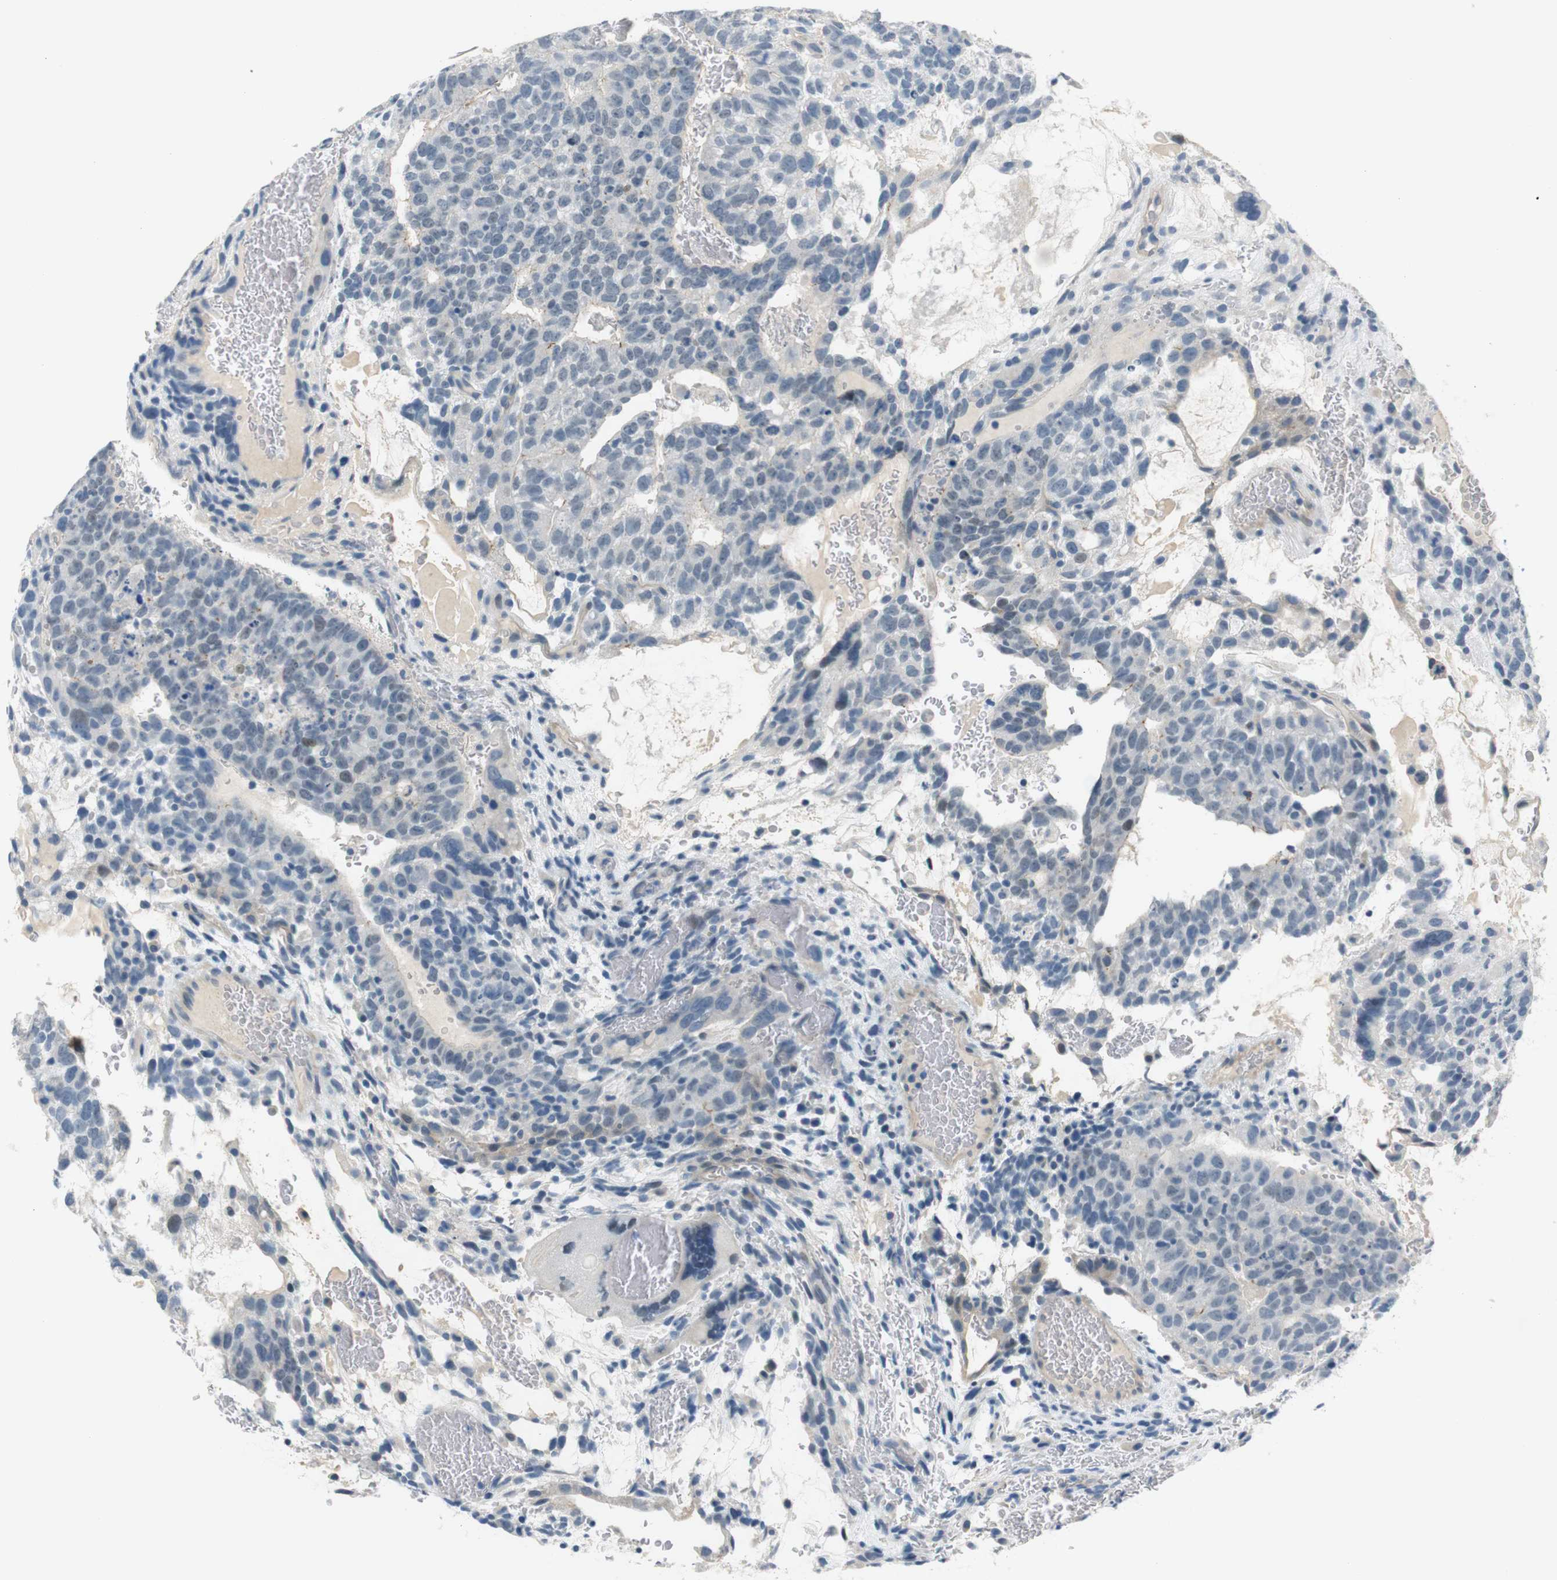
{"staining": {"intensity": "weak", "quantity": "<25%", "location": "cytoplasmic/membranous,nuclear"}, "tissue": "testis cancer", "cell_type": "Tumor cells", "image_type": "cancer", "snomed": [{"axis": "morphology", "description": "Seminoma, NOS"}, {"axis": "morphology", "description": "Carcinoma, Embryonal, NOS"}, {"axis": "topography", "description": "Testis"}], "caption": "The immunohistochemistry (IHC) image has no significant staining in tumor cells of seminoma (testis) tissue.", "gene": "HRH2", "patient": {"sex": "male", "age": 52}}